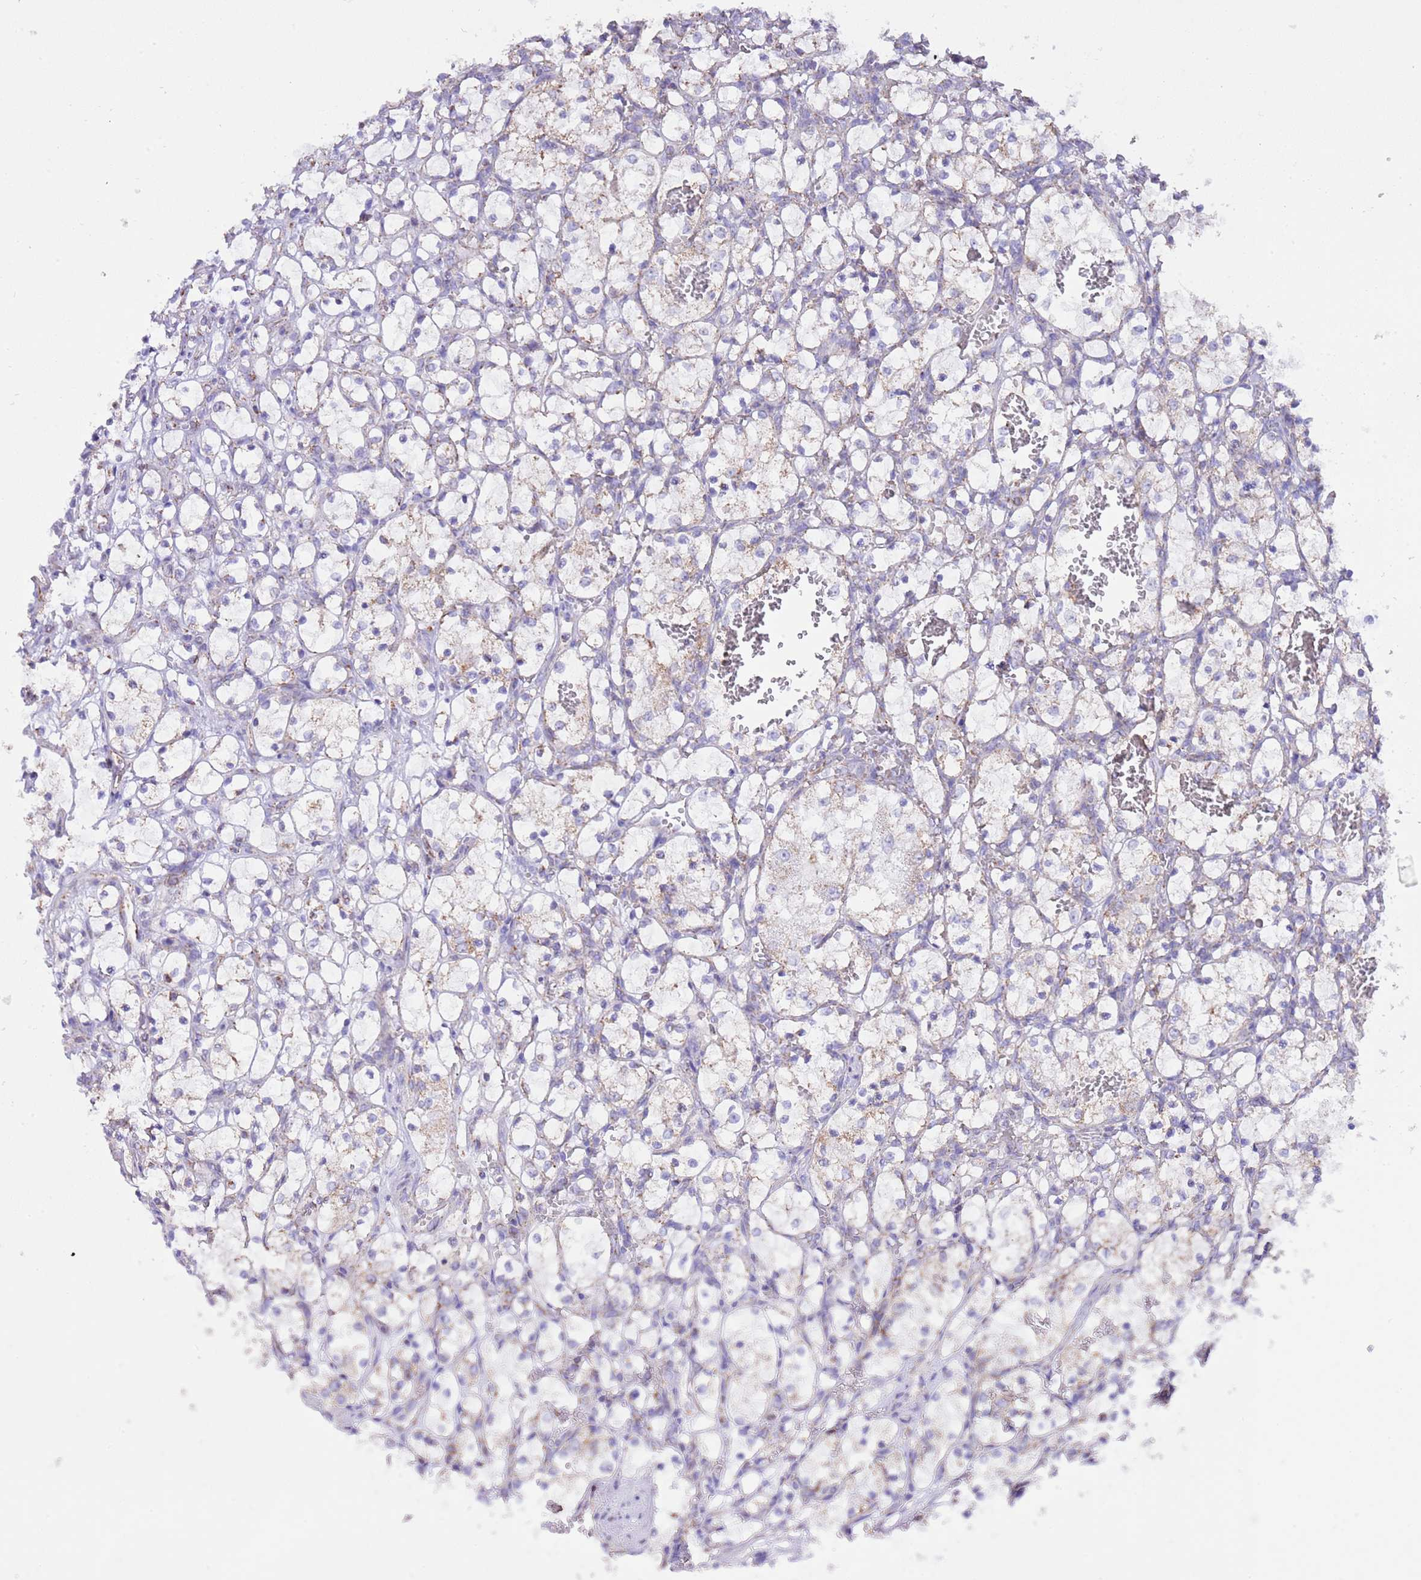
{"staining": {"intensity": "weak", "quantity": "<25%", "location": "cytoplasmic/membranous"}, "tissue": "renal cancer", "cell_type": "Tumor cells", "image_type": "cancer", "snomed": [{"axis": "morphology", "description": "Adenocarcinoma, NOS"}, {"axis": "topography", "description": "Kidney"}], "caption": "Tumor cells show no significant positivity in adenocarcinoma (renal).", "gene": "TEKTIP1", "patient": {"sex": "female", "age": 69}}